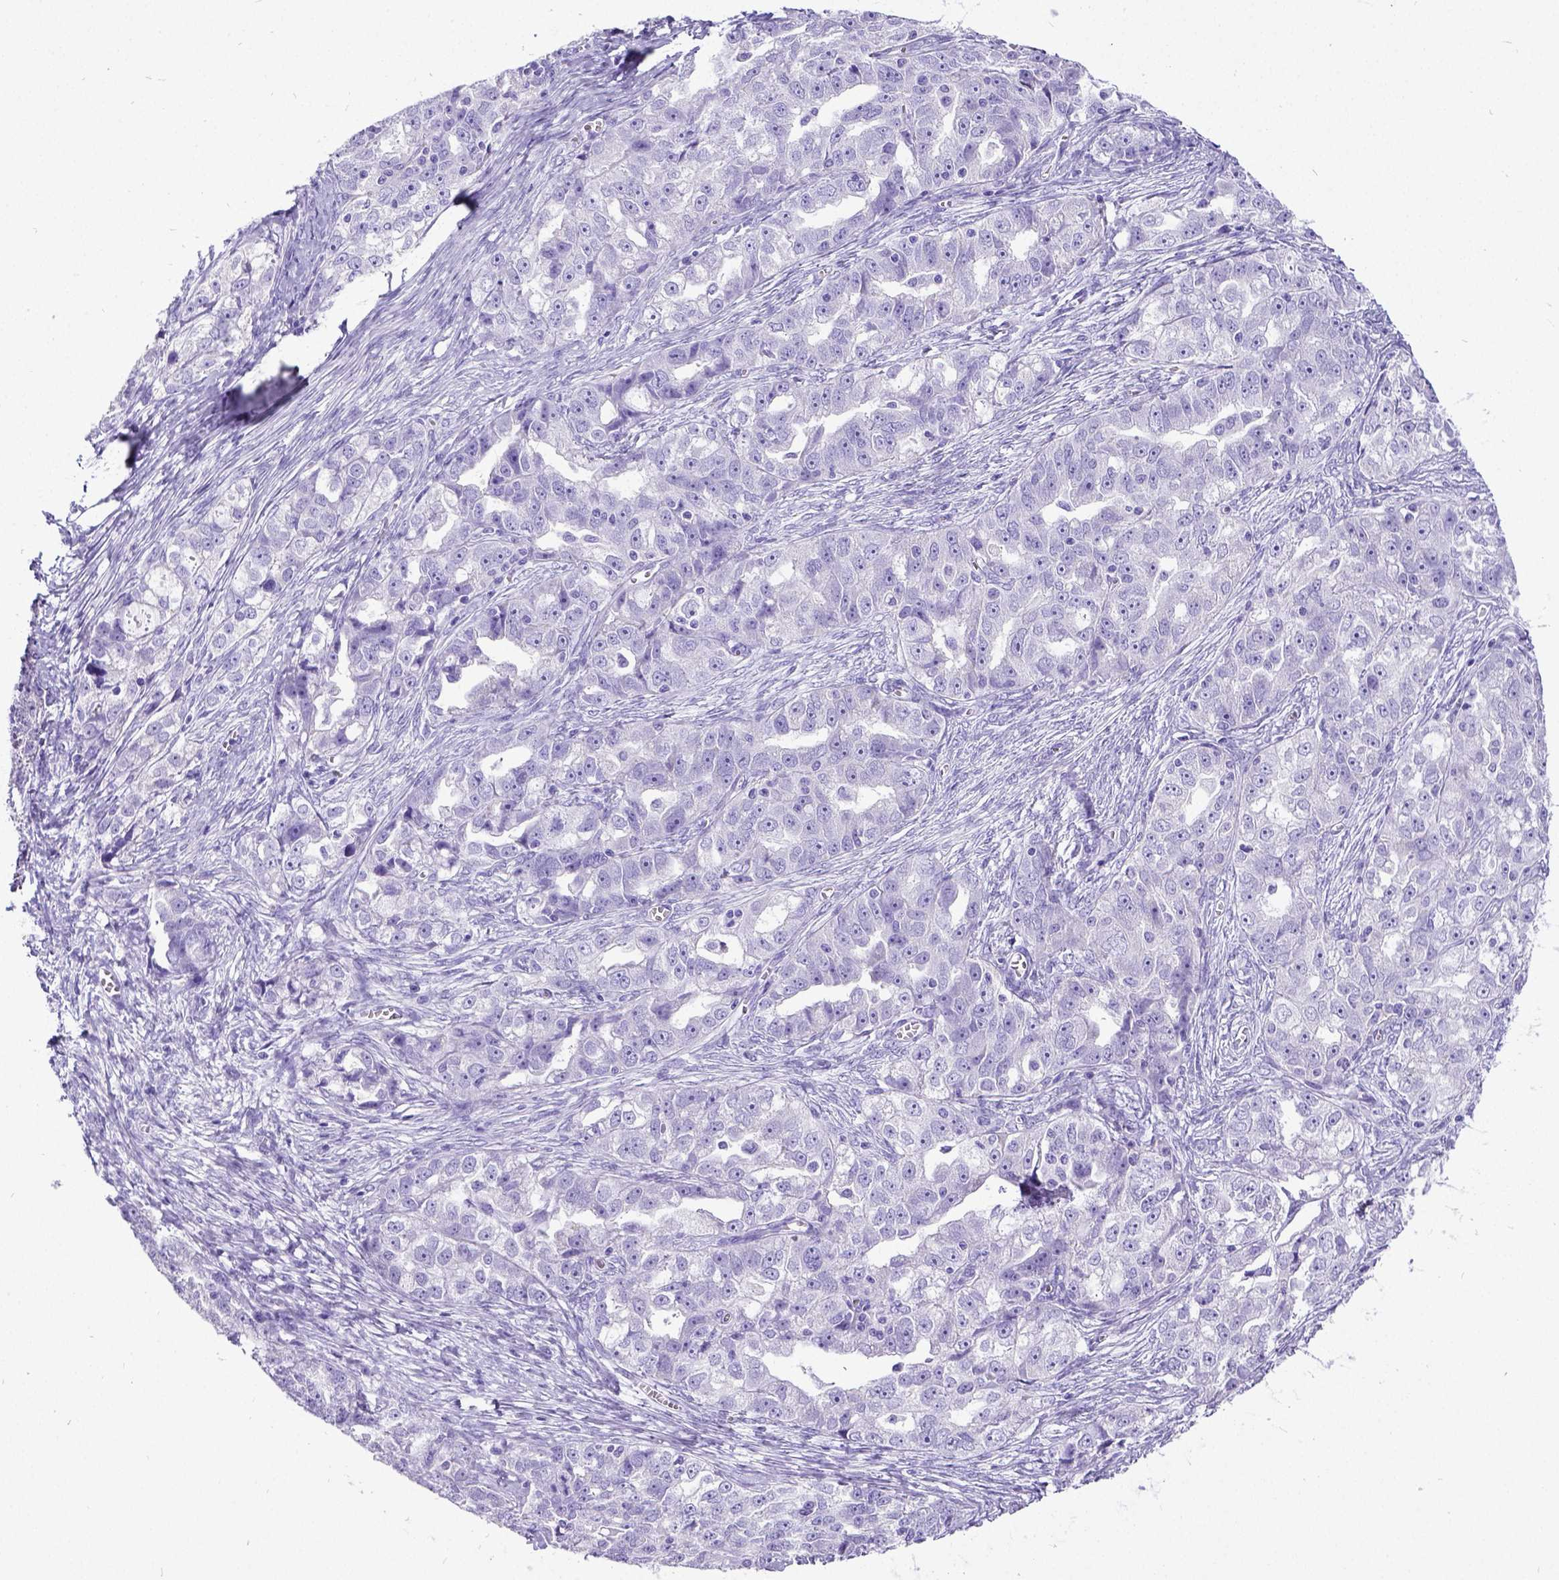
{"staining": {"intensity": "negative", "quantity": "none", "location": "none"}, "tissue": "ovarian cancer", "cell_type": "Tumor cells", "image_type": "cancer", "snomed": [{"axis": "morphology", "description": "Cystadenocarcinoma, serous, NOS"}, {"axis": "topography", "description": "Ovary"}], "caption": "A high-resolution image shows IHC staining of serous cystadenocarcinoma (ovarian), which shows no significant expression in tumor cells.", "gene": "SATB2", "patient": {"sex": "female", "age": 51}}